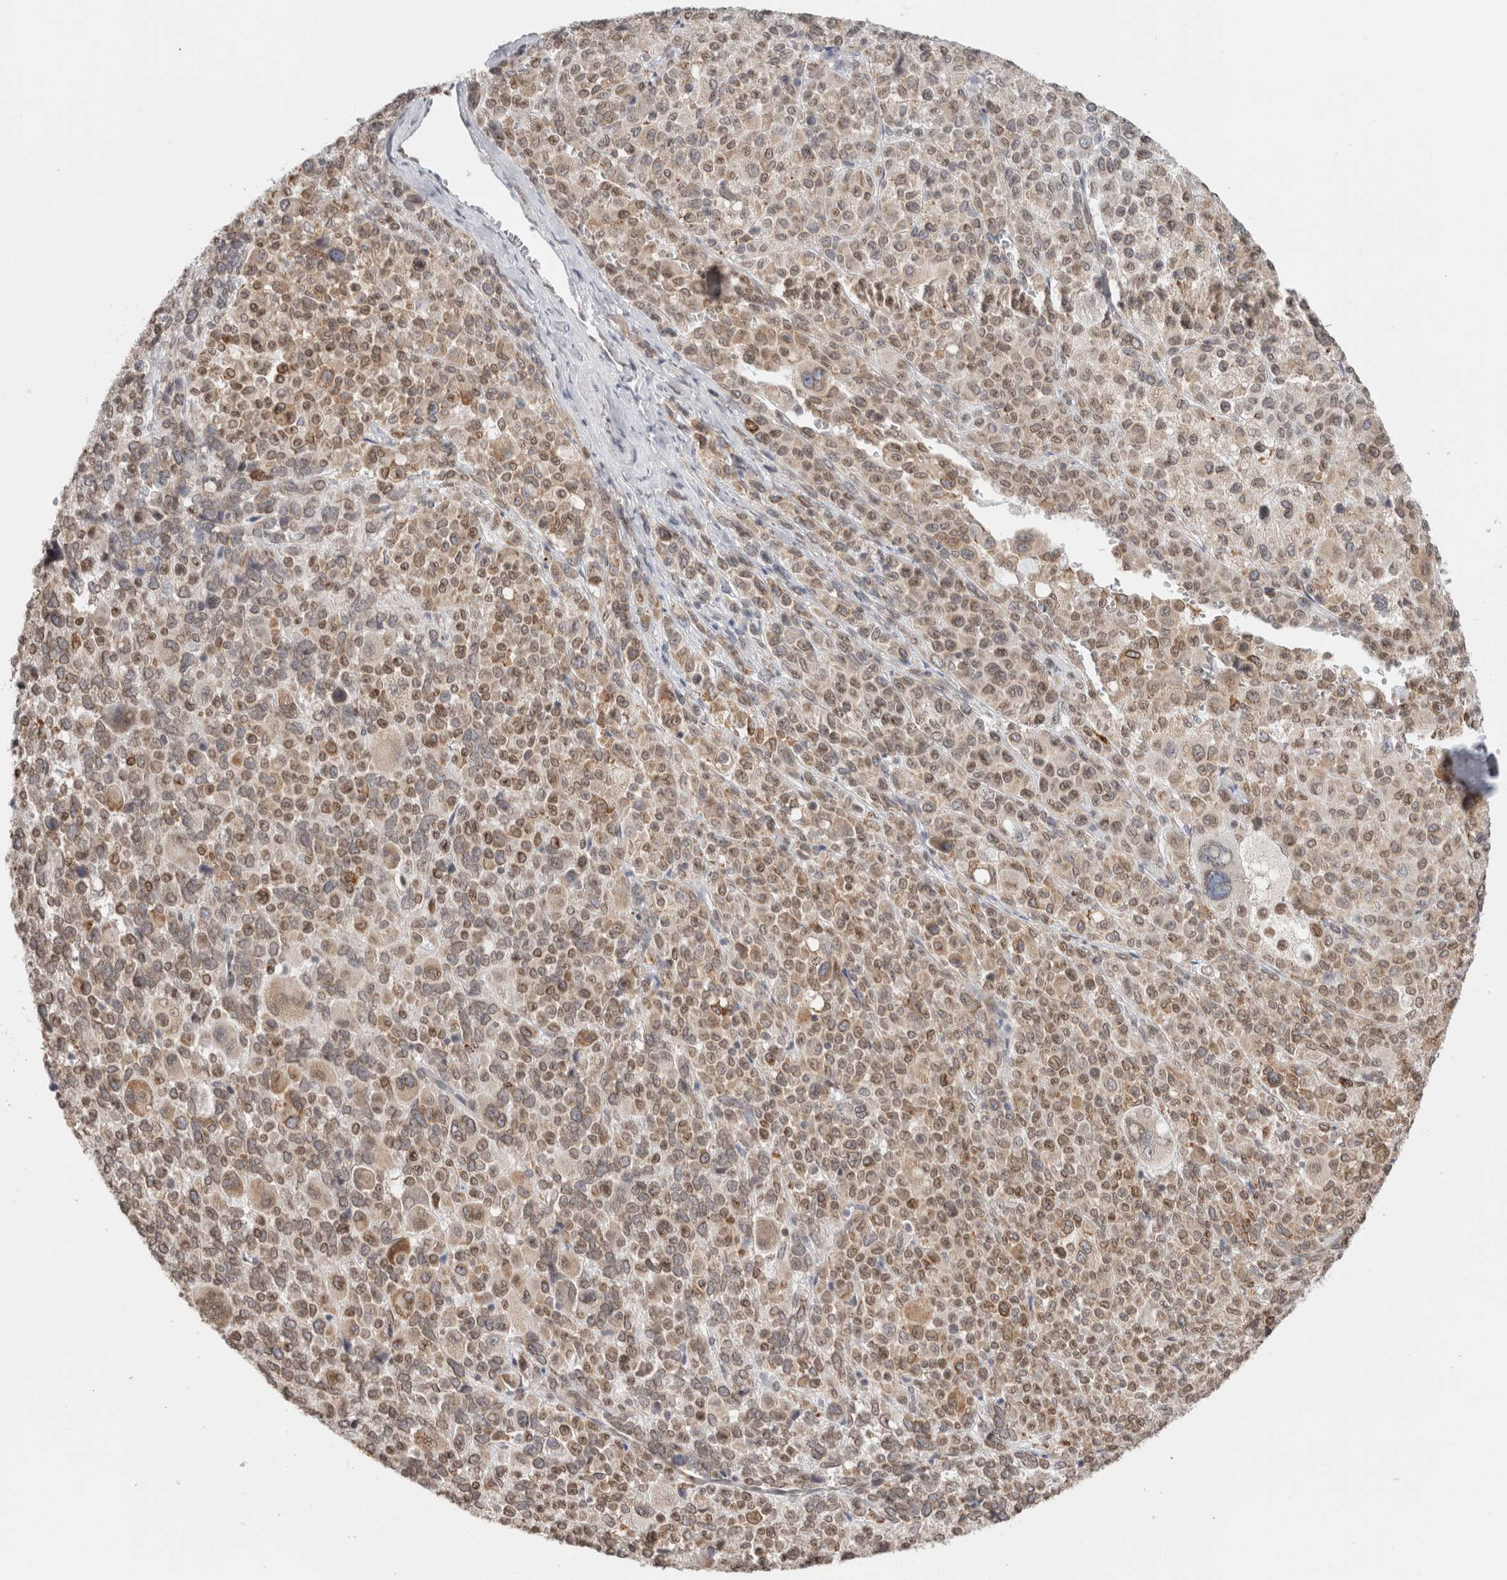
{"staining": {"intensity": "moderate", "quantity": ">75%", "location": "nuclear"}, "tissue": "melanoma", "cell_type": "Tumor cells", "image_type": "cancer", "snomed": [{"axis": "morphology", "description": "Malignant melanoma, Metastatic site"}, {"axis": "topography", "description": "Skin"}], "caption": "Melanoma was stained to show a protein in brown. There is medium levels of moderate nuclear staining in approximately >75% of tumor cells.", "gene": "RBMX2", "patient": {"sex": "female", "age": 74}}